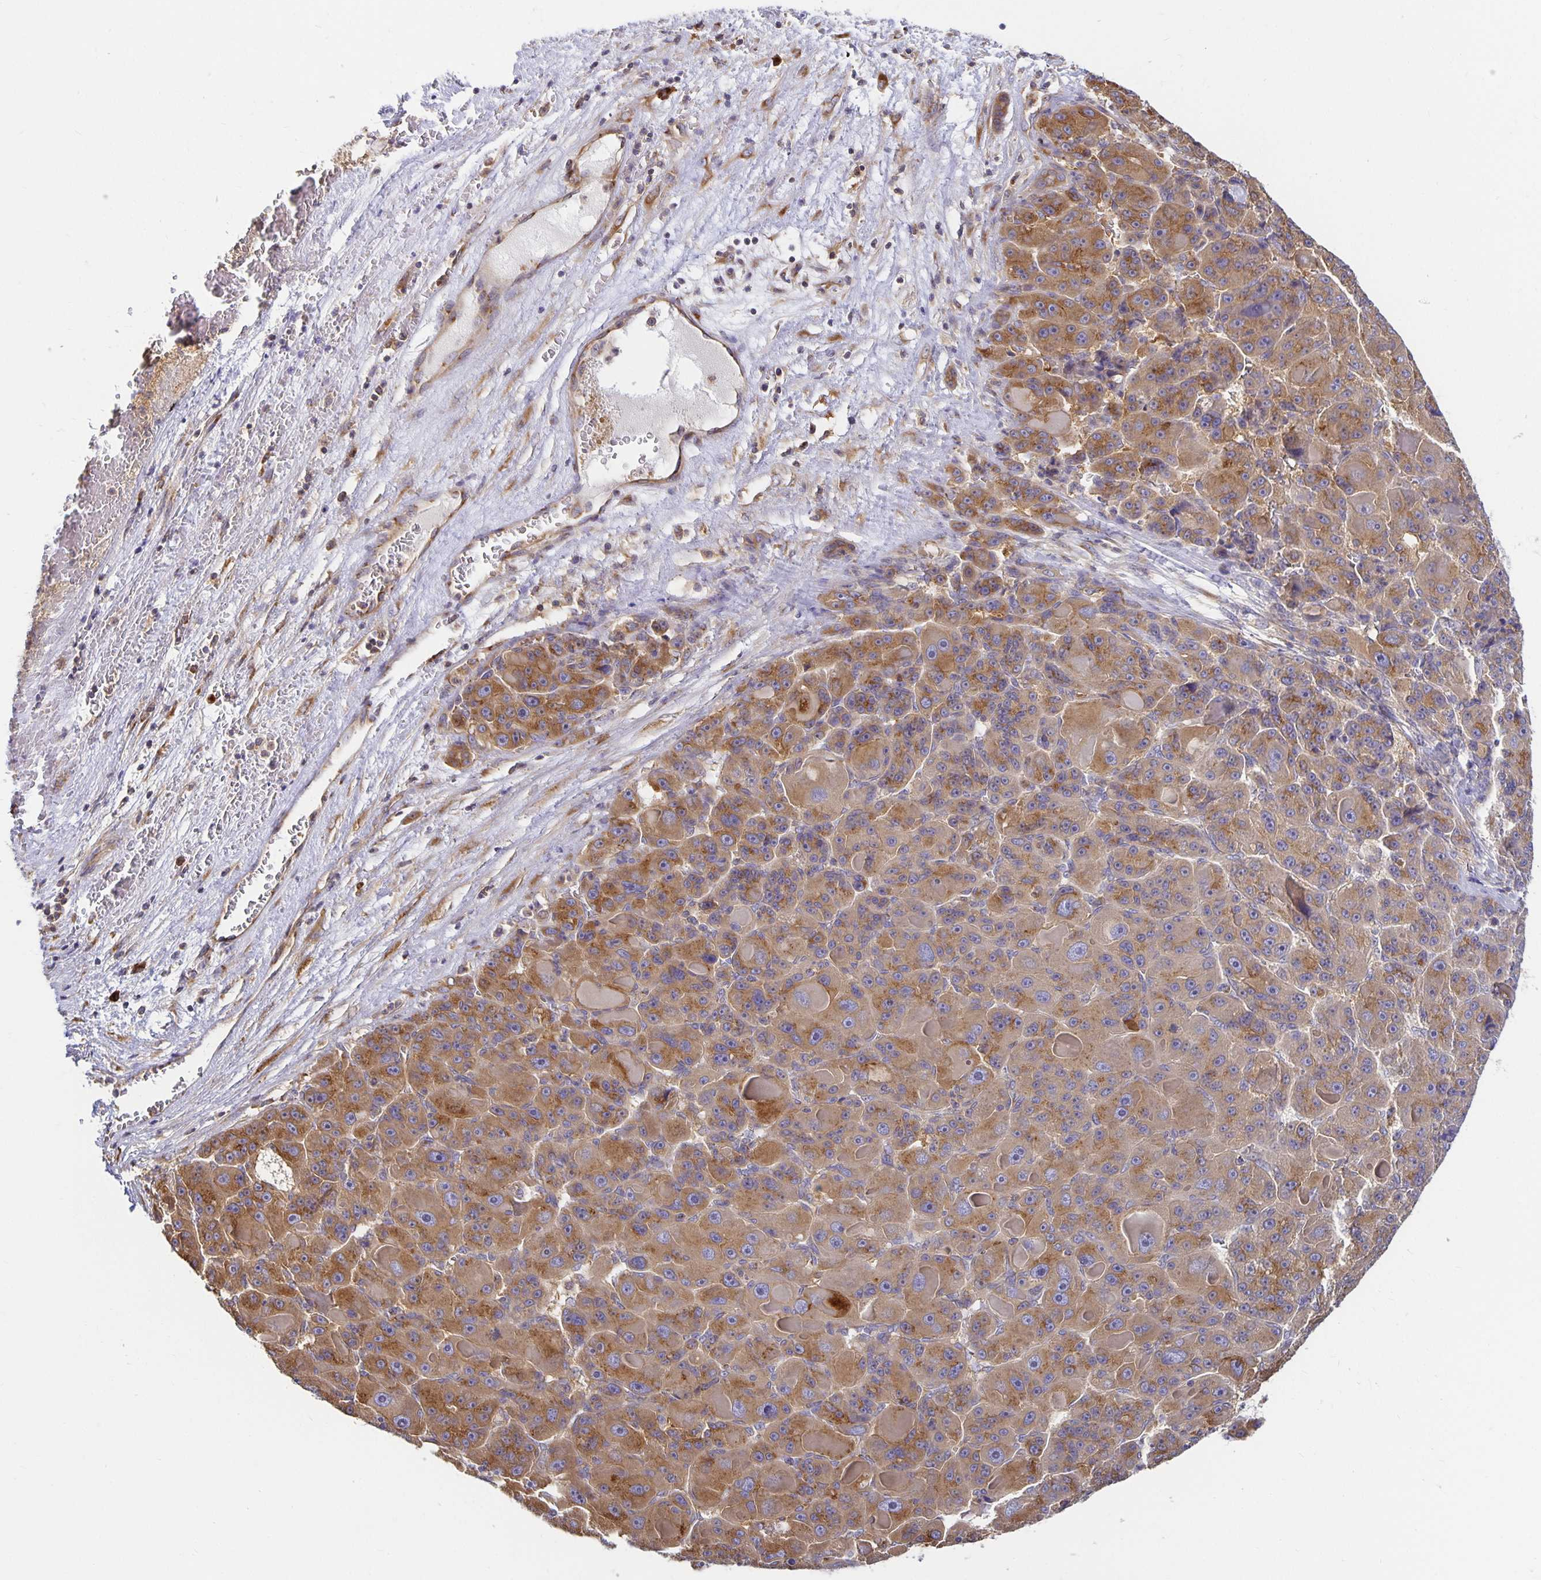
{"staining": {"intensity": "moderate", "quantity": ">75%", "location": "cytoplasmic/membranous"}, "tissue": "liver cancer", "cell_type": "Tumor cells", "image_type": "cancer", "snomed": [{"axis": "morphology", "description": "Carcinoma, Hepatocellular, NOS"}, {"axis": "topography", "description": "Liver"}], "caption": "Protein staining of liver cancer (hepatocellular carcinoma) tissue reveals moderate cytoplasmic/membranous staining in approximately >75% of tumor cells. (DAB IHC with brightfield microscopy, high magnification).", "gene": "USO1", "patient": {"sex": "male", "age": 76}}